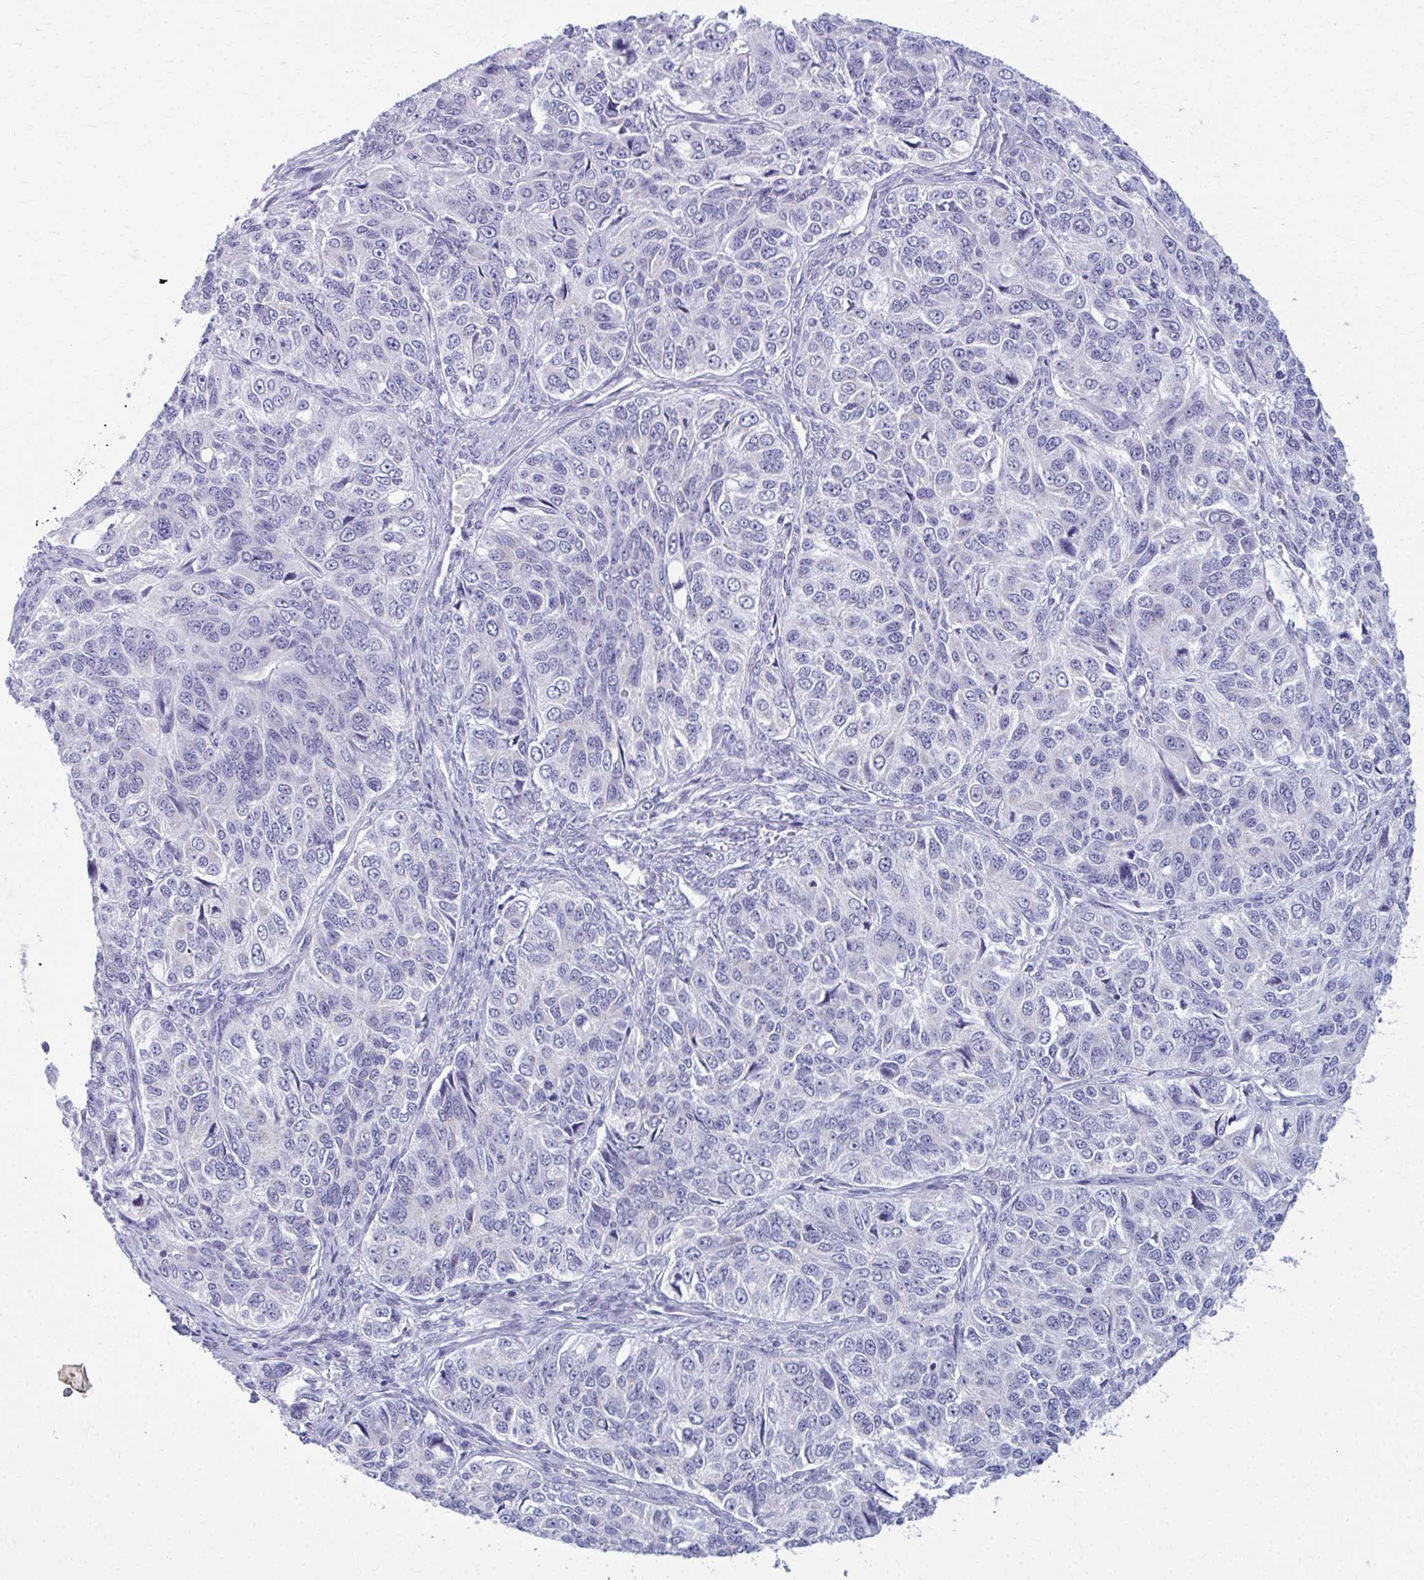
{"staining": {"intensity": "negative", "quantity": "none", "location": "none"}, "tissue": "ovarian cancer", "cell_type": "Tumor cells", "image_type": "cancer", "snomed": [{"axis": "morphology", "description": "Carcinoma, endometroid"}, {"axis": "topography", "description": "Ovary"}], "caption": "IHC photomicrograph of neoplastic tissue: human endometroid carcinoma (ovarian) stained with DAB reveals no significant protein staining in tumor cells.", "gene": "SCLY", "patient": {"sex": "female", "age": 51}}